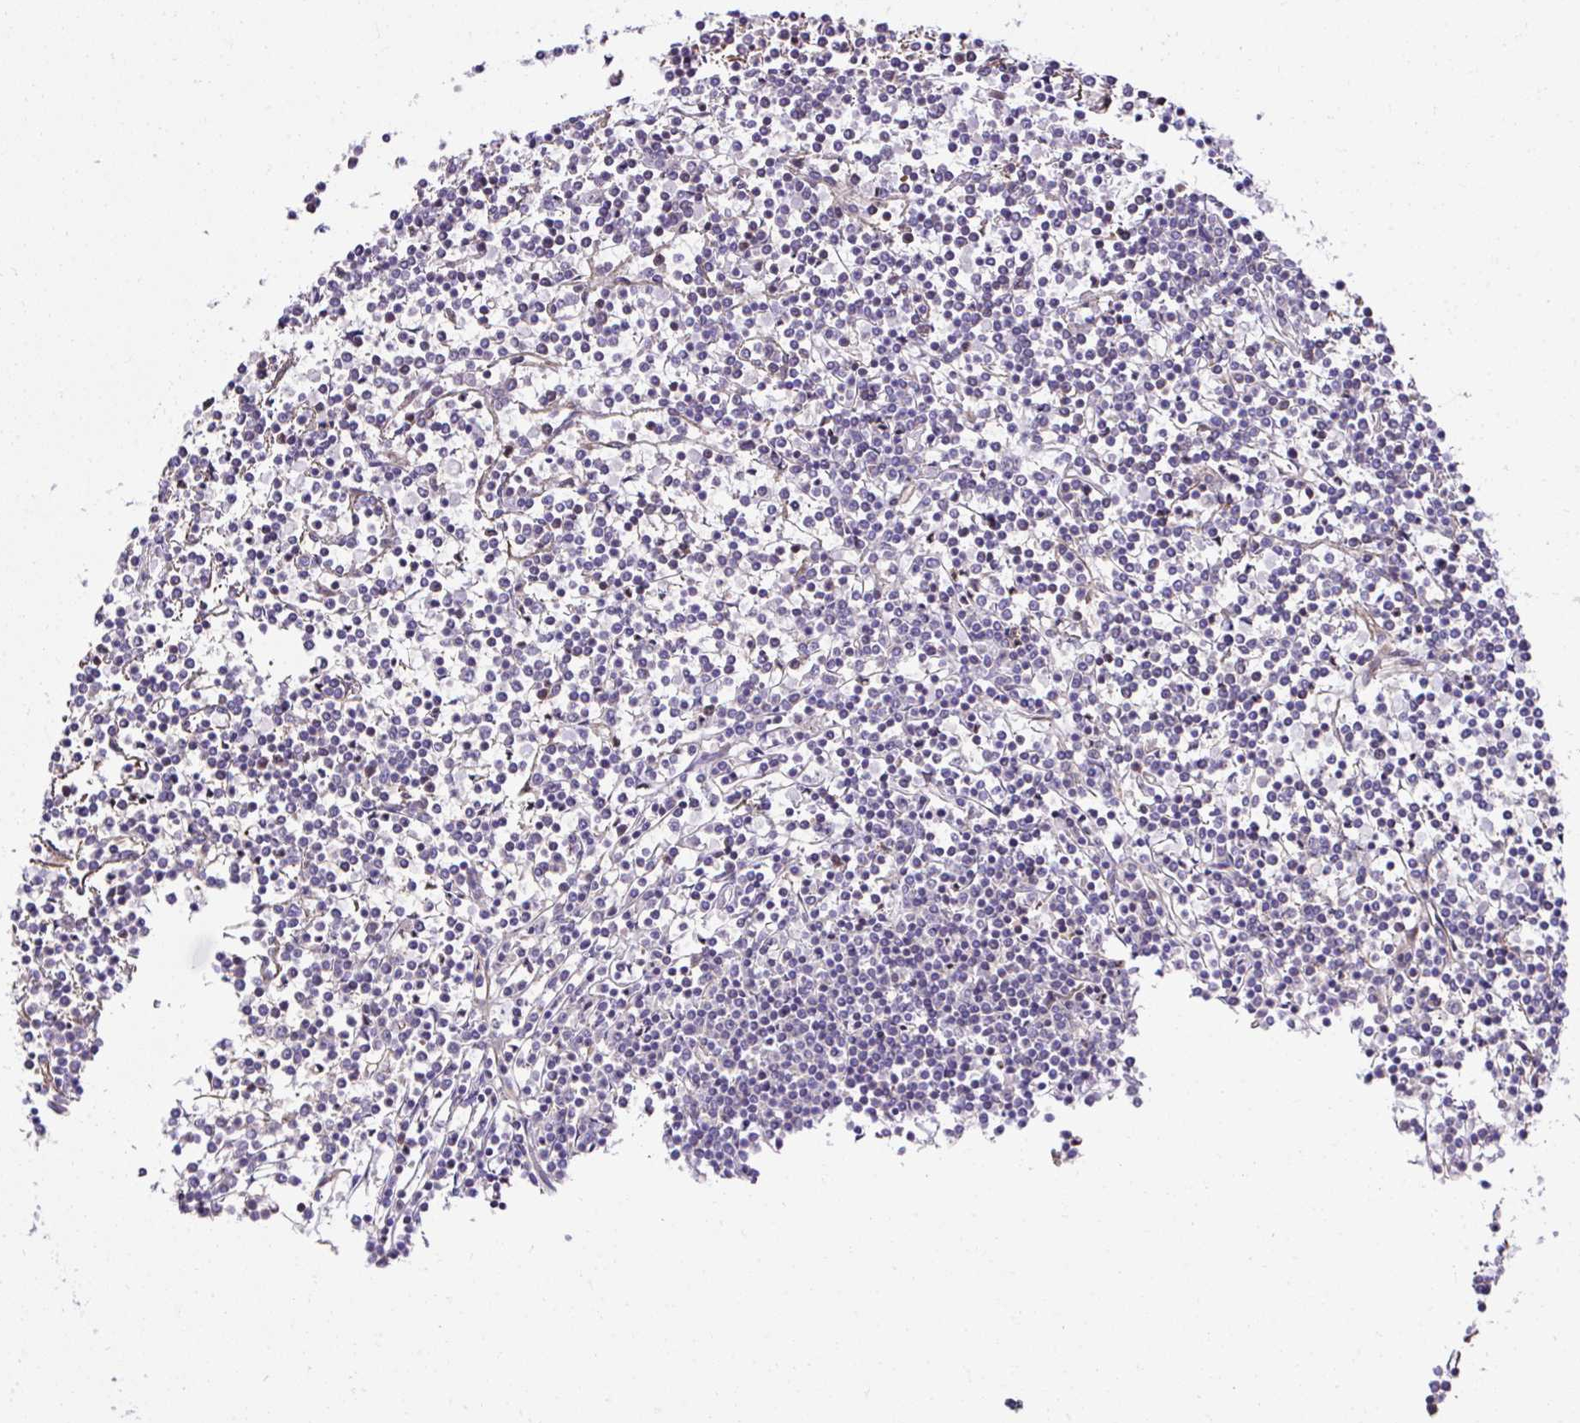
{"staining": {"intensity": "negative", "quantity": "none", "location": "none"}, "tissue": "lymphoma", "cell_type": "Tumor cells", "image_type": "cancer", "snomed": [{"axis": "morphology", "description": "Malignant lymphoma, non-Hodgkin's type, Low grade"}, {"axis": "topography", "description": "Spleen"}], "caption": "Malignant lymphoma, non-Hodgkin's type (low-grade) stained for a protein using immunohistochemistry reveals no positivity tumor cells.", "gene": "CCDC85C", "patient": {"sex": "female", "age": 19}}